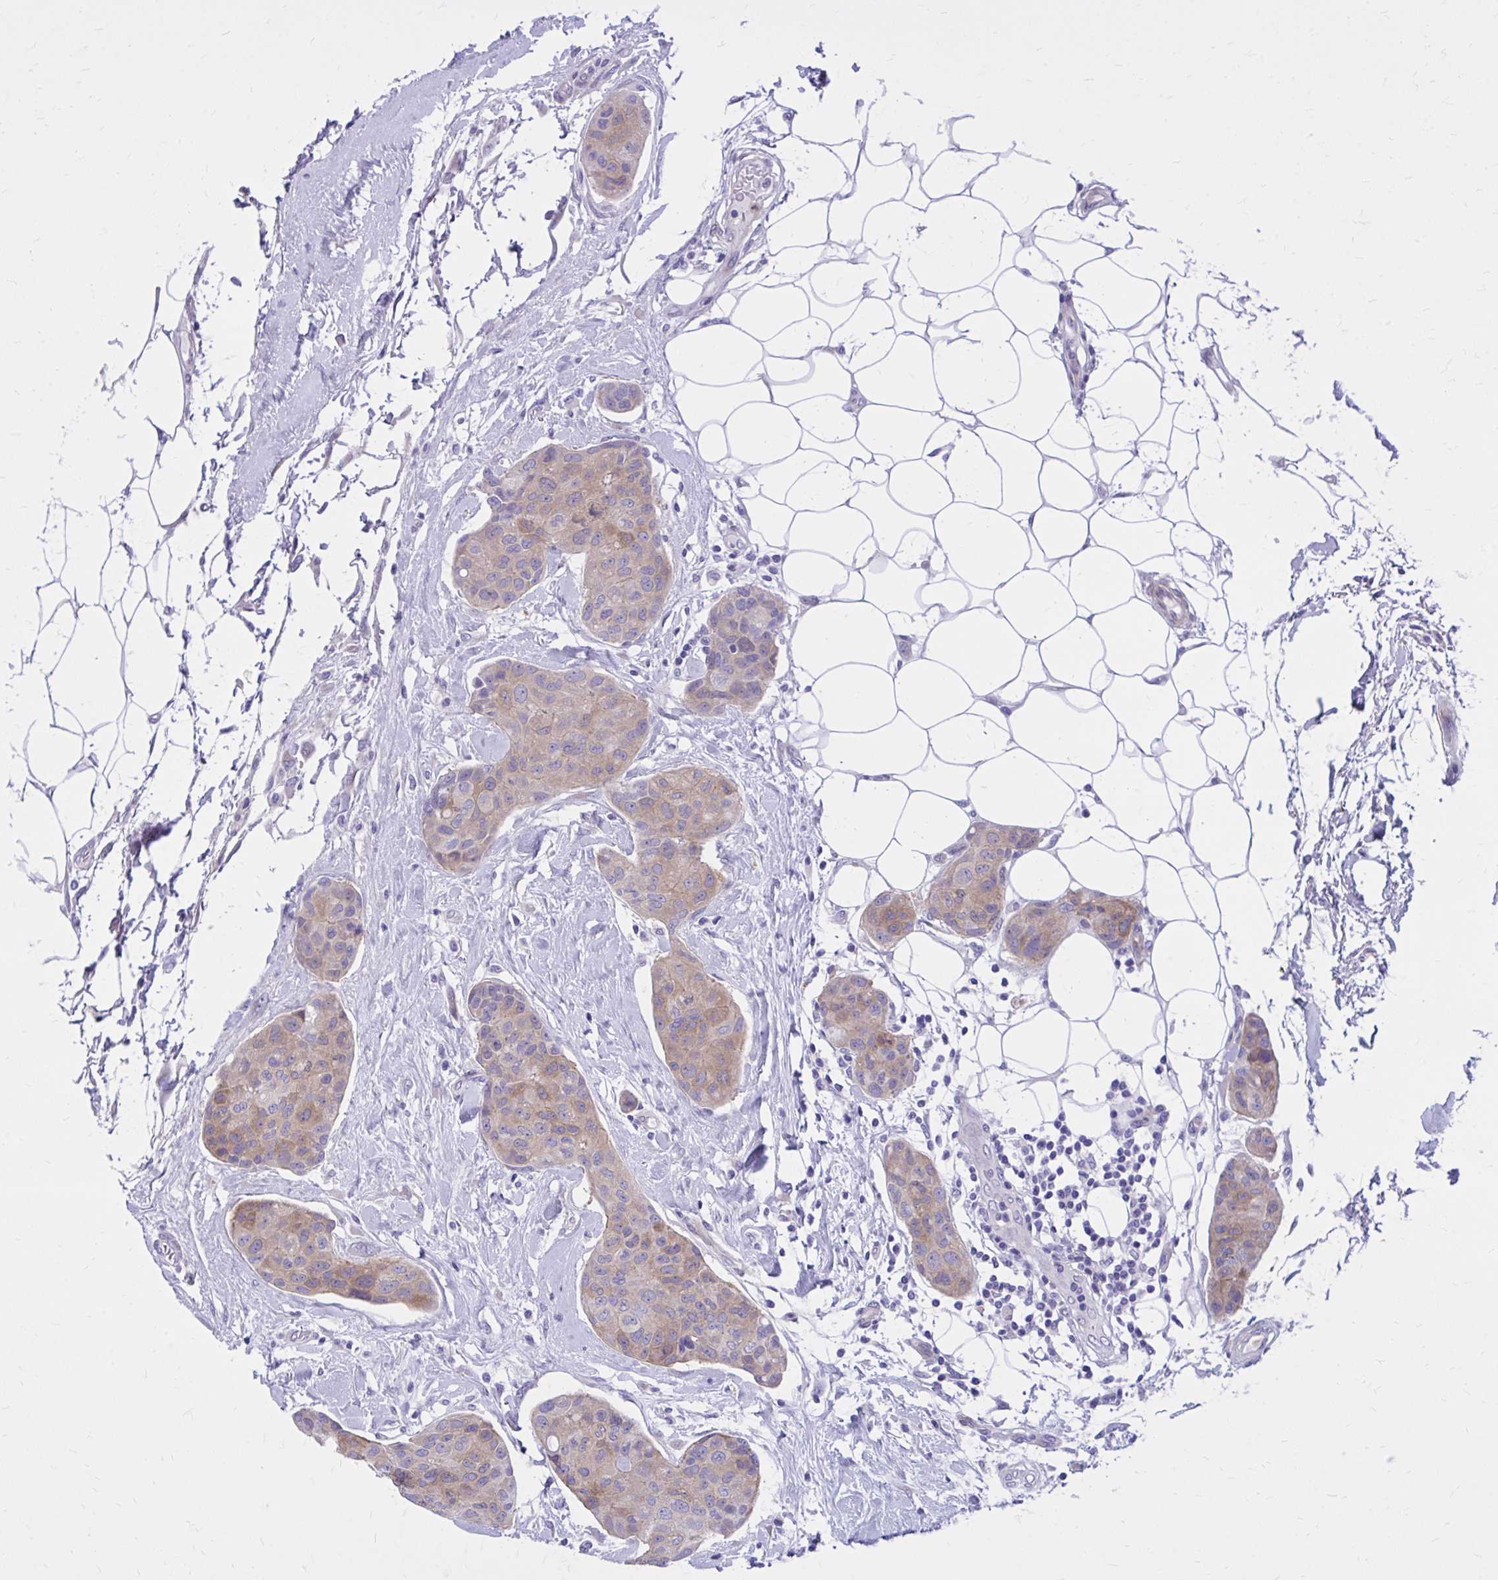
{"staining": {"intensity": "weak", "quantity": ">75%", "location": "cytoplasmic/membranous"}, "tissue": "breast cancer", "cell_type": "Tumor cells", "image_type": "cancer", "snomed": [{"axis": "morphology", "description": "Duct carcinoma"}, {"axis": "topography", "description": "Breast"}, {"axis": "topography", "description": "Lymph node"}], "caption": "Weak cytoplasmic/membranous positivity is appreciated in about >75% of tumor cells in intraductal carcinoma (breast). Using DAB (brown) and hematoxylin (blue) stains, captured at high magnification using brightfield microscopy.", "gene": "ADAMTSL1", "patient": {"sex": "female", "age": 80}}